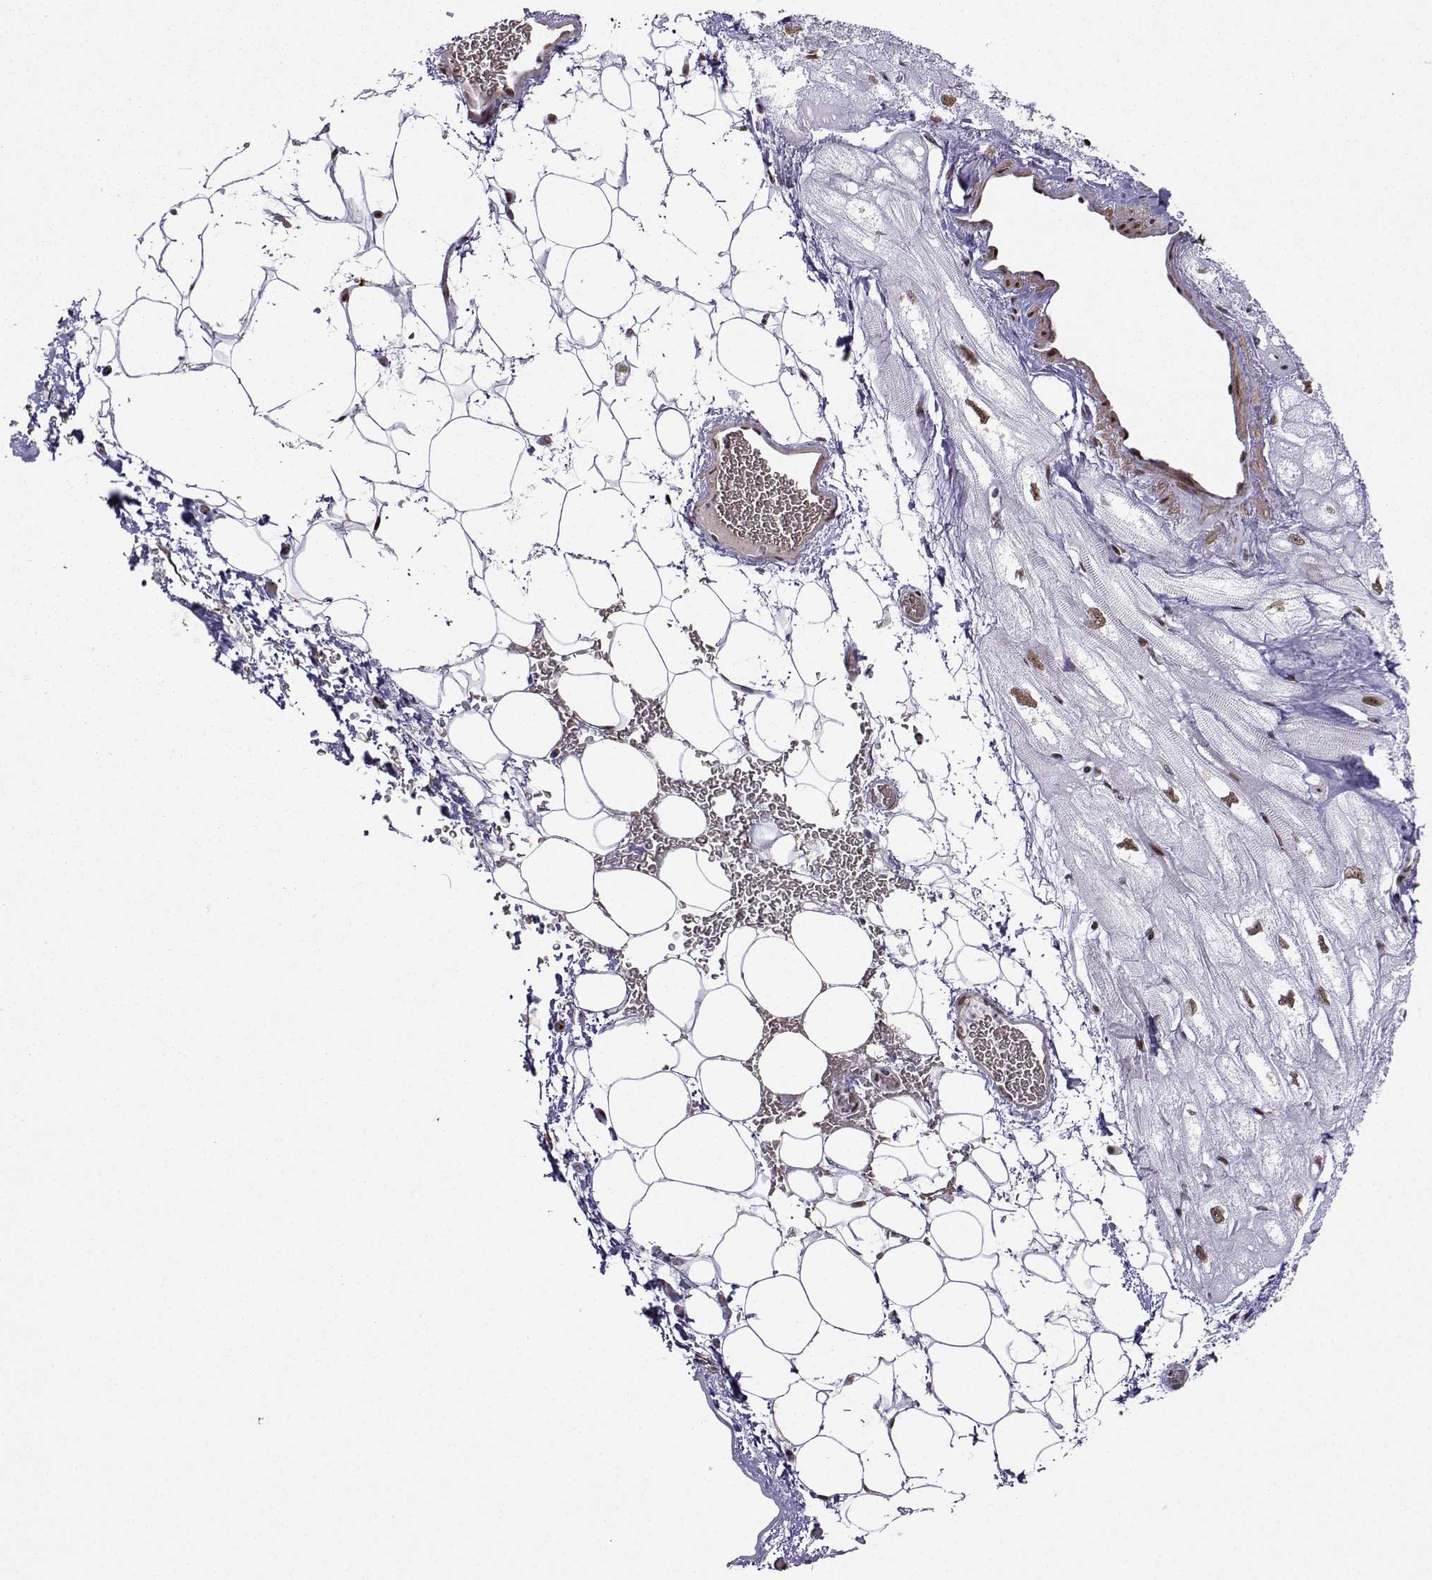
{"staining": {"intensity": "moderate", "quantity": "<25%", "location": "nuclear"}, "tissue": "heart muscle", "cell_type": "Cardiomyocytes", "image_type": "normal", "snomed": [{"axis": "morphology", "description": "Normal tissue, NOS"}, {"axis": "topography", "description": "Heart"}], "caption": "Immunohistochemistry (IHC) (DAB) staining of benign human heart muscle shows moderate nuclear protein staining in about <25% of cardiomyocytes. The protein of interest is stained brown, and the nuclei are stained in blue (DAB IHC with brightfield microscopy, high magnification).", "gene": "CCNK", "patient": {"sex": "male", "age": 61}}